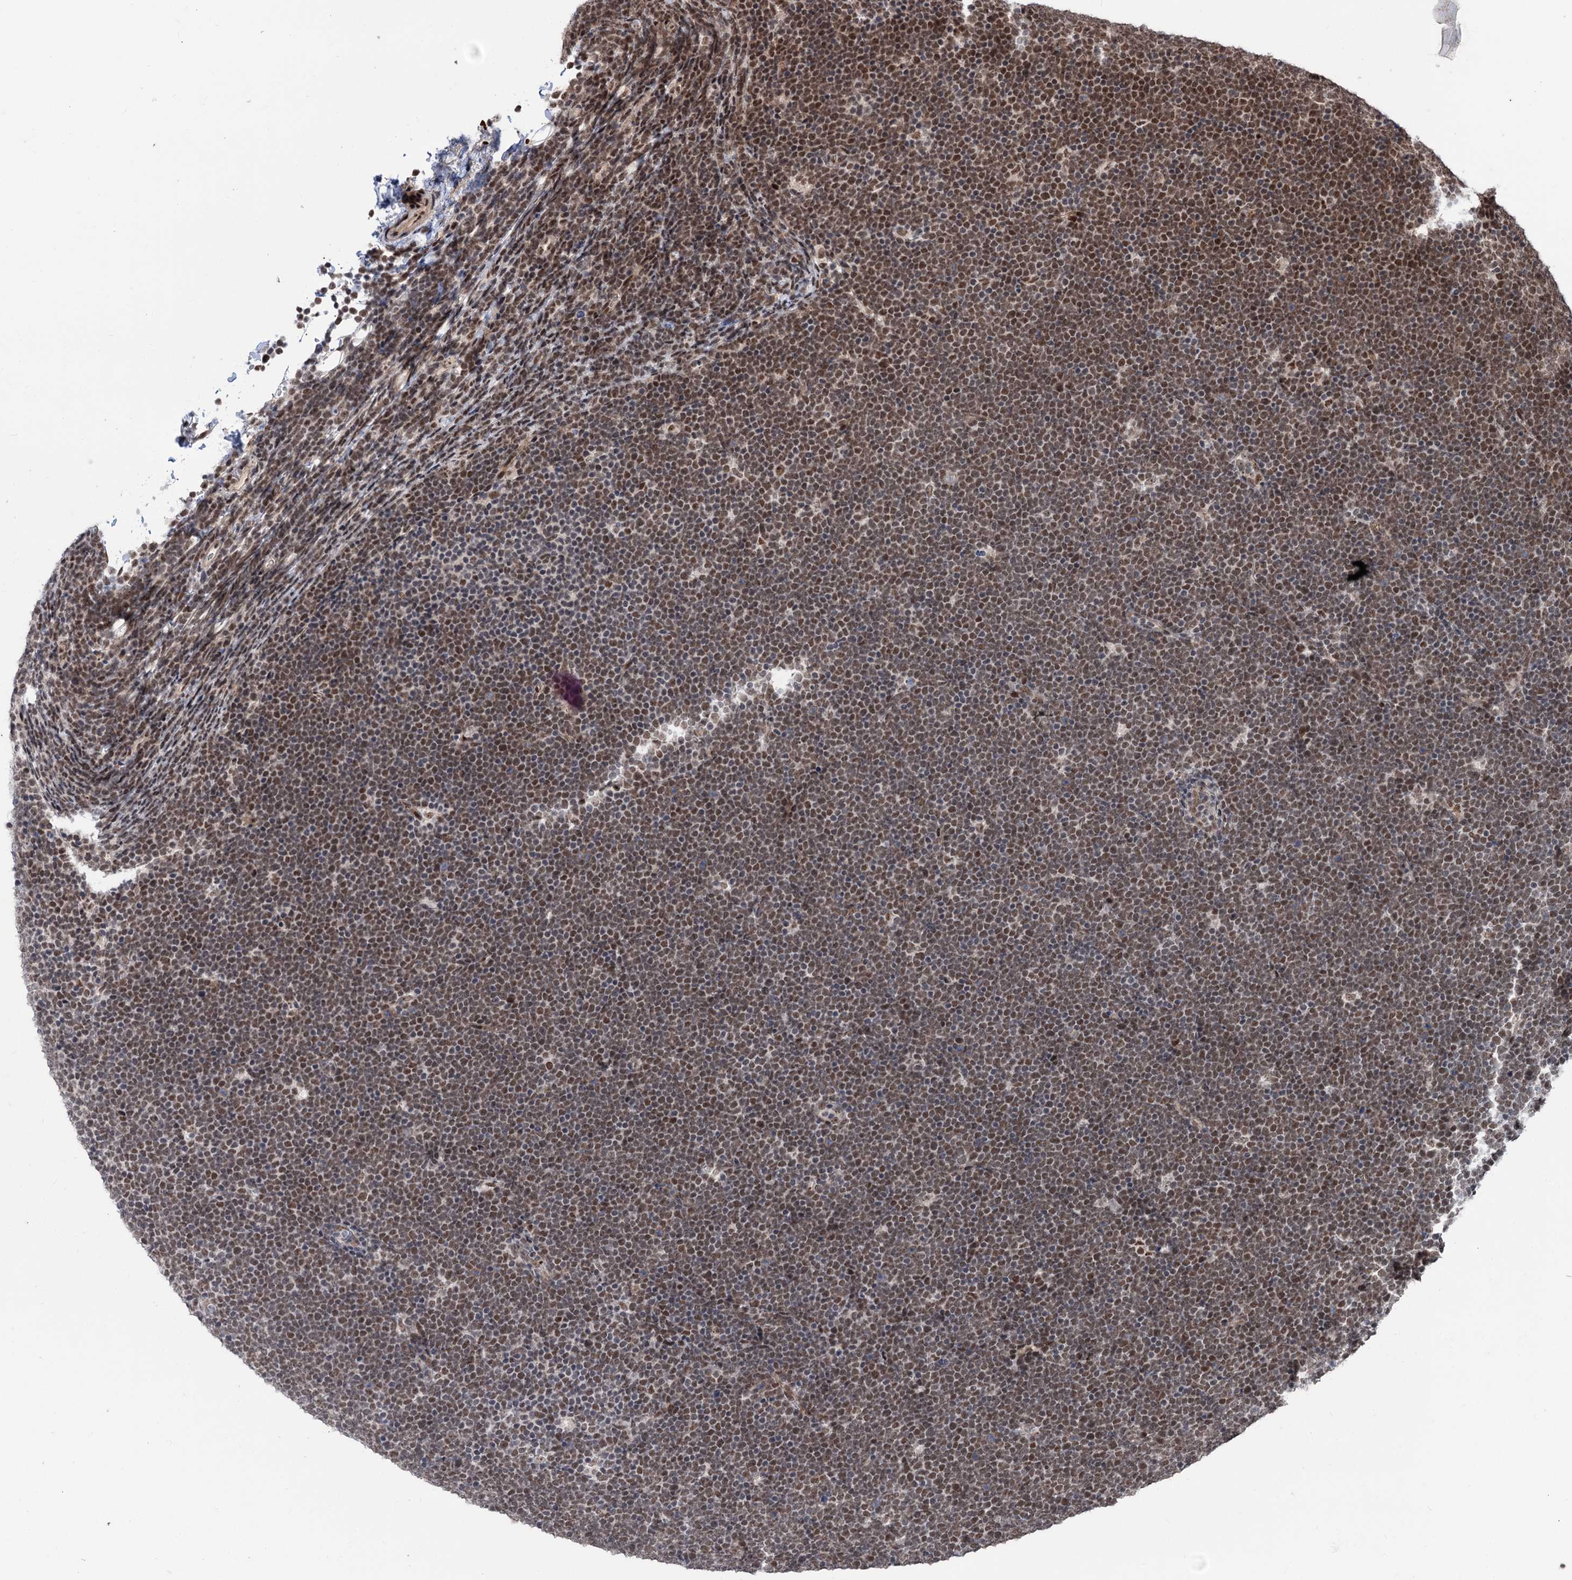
{"staining": {"intensity": "moderate", "quantity": "25%-75%", "location": "nuclear"}, "tissue": "lymphoma", "cell_type": "Tumor cells", "image_type": "cancer", "snomed": [{"axis": "morphology", "description": "Malignant lymphoma, non-Hodgkin's type, High grade"}, {"axis": "topography", "description": "Lymph node"}], "caption": "High-grade malignant lymphoma, non-Hodgkin's type stained with DAB (3,3'-diaminobenzidine) IHC shows medium levels of moderate nuclear expression in approximately 25%-75% of tumor cells.", "gene": "MAML1", "patient": {"sex": "male", "age": 13}}